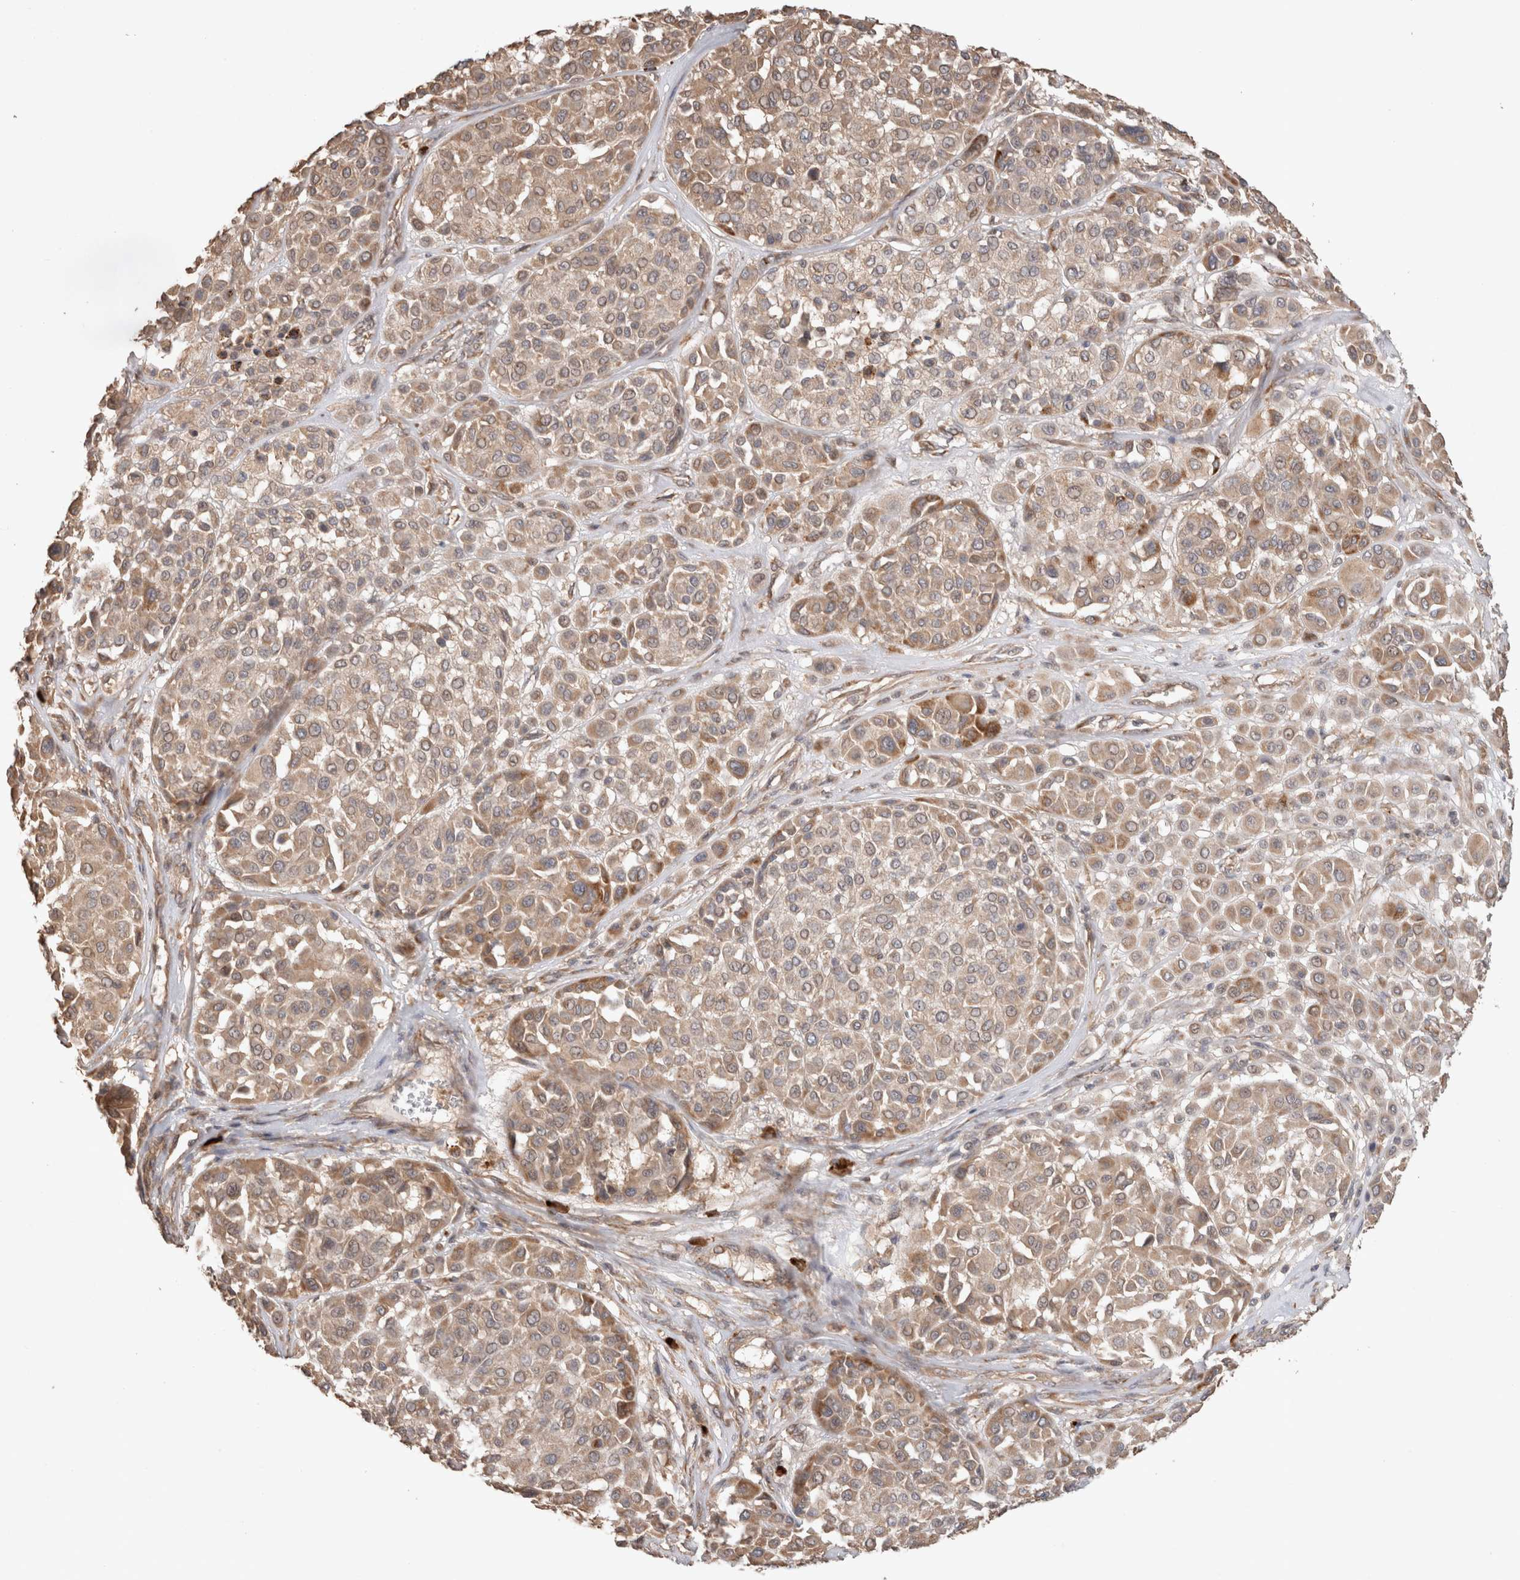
{"staining": {"intensity": "moderate", "quantity": "<25%", "location": "cytoplasmic/membranous"}, "tissue": "melanoma", "cell_type": "Tumor cells", "image_type": "cancer", "snomed": [{"axis": "morphology", "description": "Malignant melanoma, Metastatic site"}, {"axis": "topography", "description": "Soft tissue"}], "caption": "A brown stain highlights moderate cytoplasmic/membranous positivity of a protein in human malignant melanoma (metastatic site) tumor cells.", "gene": "HROB", "patient": {"sex": "male", "age": 41}}